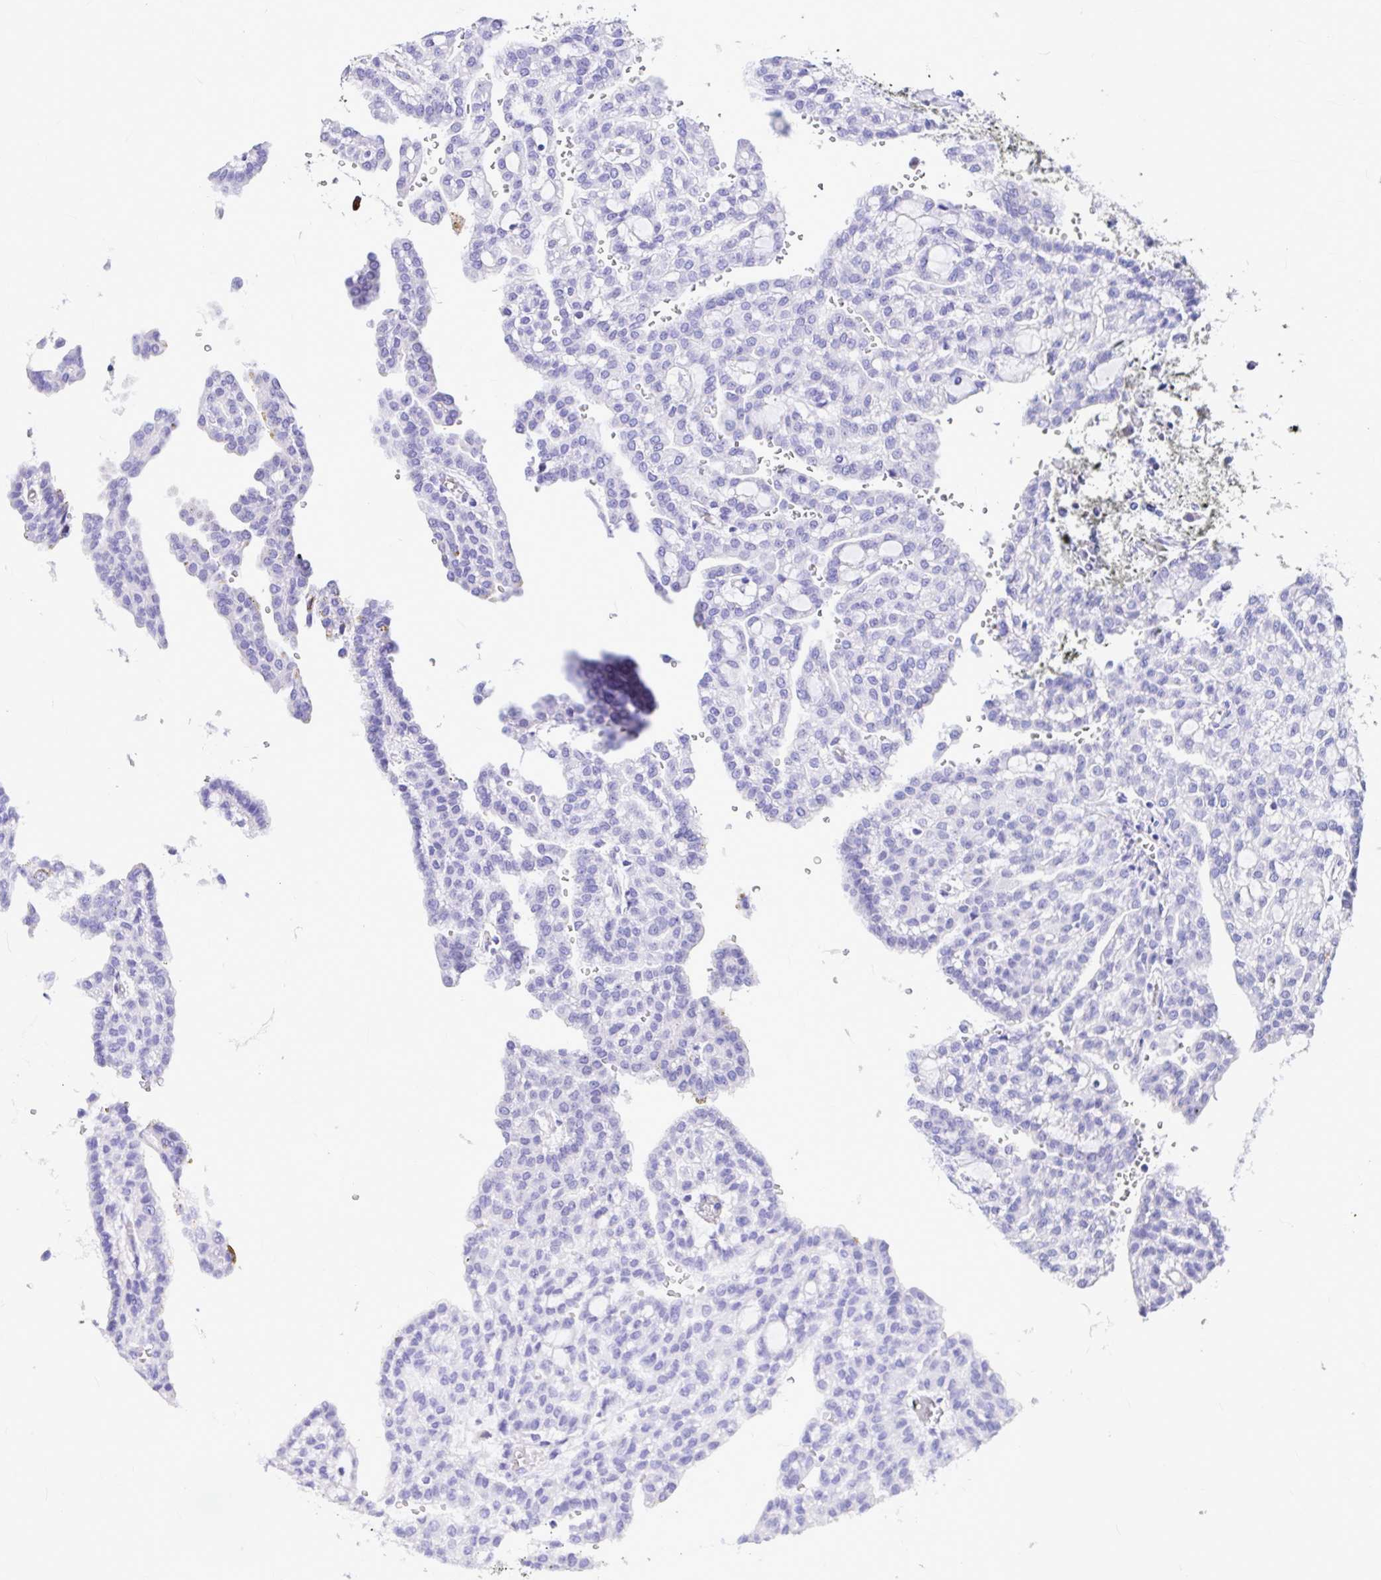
{"staining": {"intensity": "negative", "quantity": "none", "location": "none"}, "tissue": "renal cancer", "cell_type": "Tumor cells", "image_type": "cancer", "snomed": [{"axis": "morphology", "description": "Adenocarcinoma, NOS"}, {"axis": "topography", "description": "Kidney"}], "caption": "DAB immunohistochemical staining of renal adenocarcinoma displays no significant staining in tumor cells. The staining is performed using DAB brown chromogen with nuclei counter-stained in using hematoxylin.", "gene": "CLEC1B", "patient": {"sex": "male", "age": 63}}